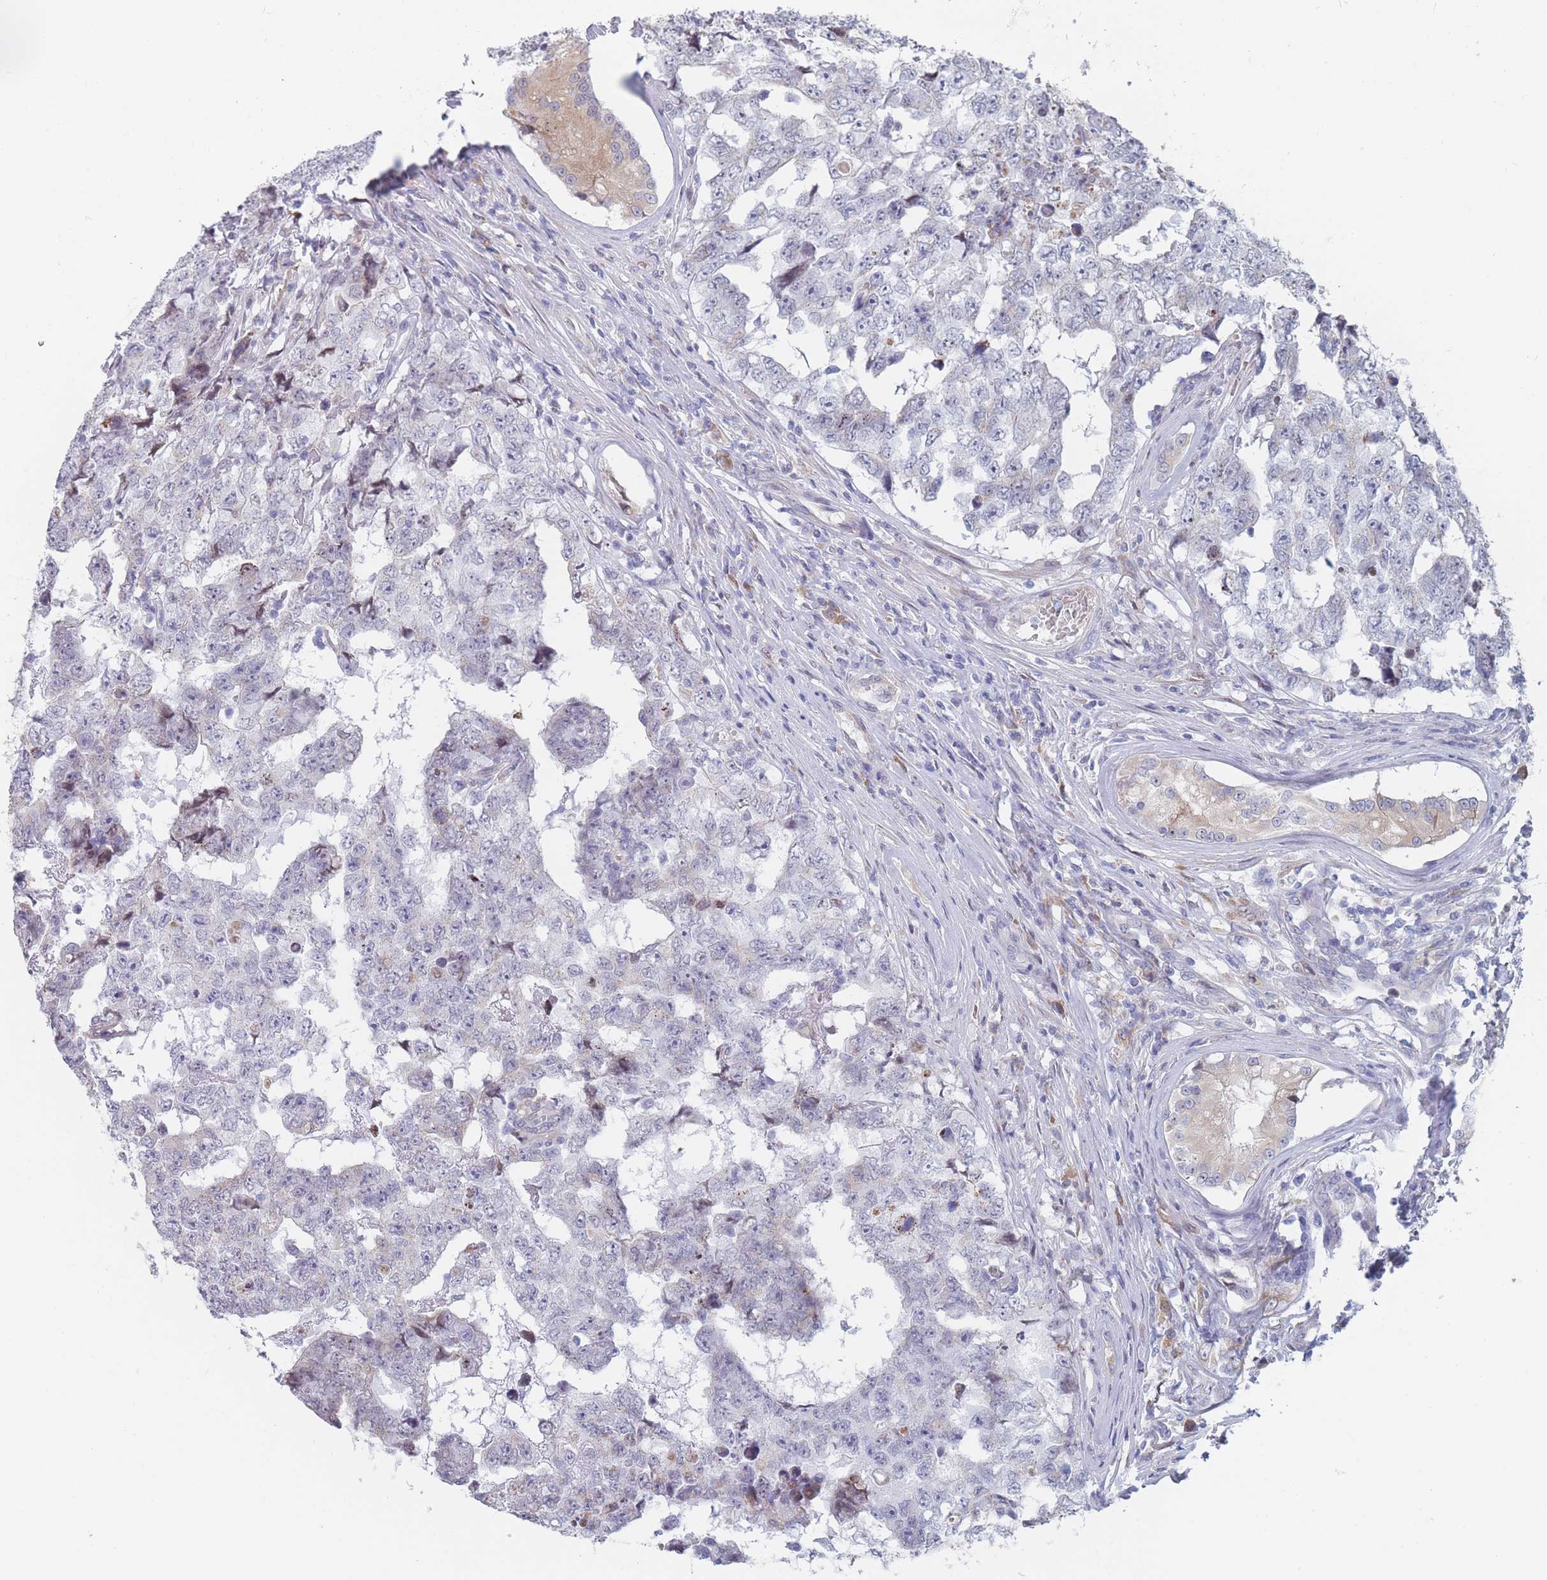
{"staining": {"intensity": "negative", "quantity": "none", "location": "none"}, "tissue": "testis cancer", "cell_type": "Tumor cells", "image_type": "cancer", "snomed": [{"axis": "morphology", "description": "Carcinoma, Embryonal, NOS"}, {"axis": "topography", "description": "Testis"}], "caption": "DAB immunohistochemical staining of human testis cancer displays no significant staining in tumor cells.", "gene": "TMED10", "patient": {"sex": "male", "age": 25}}